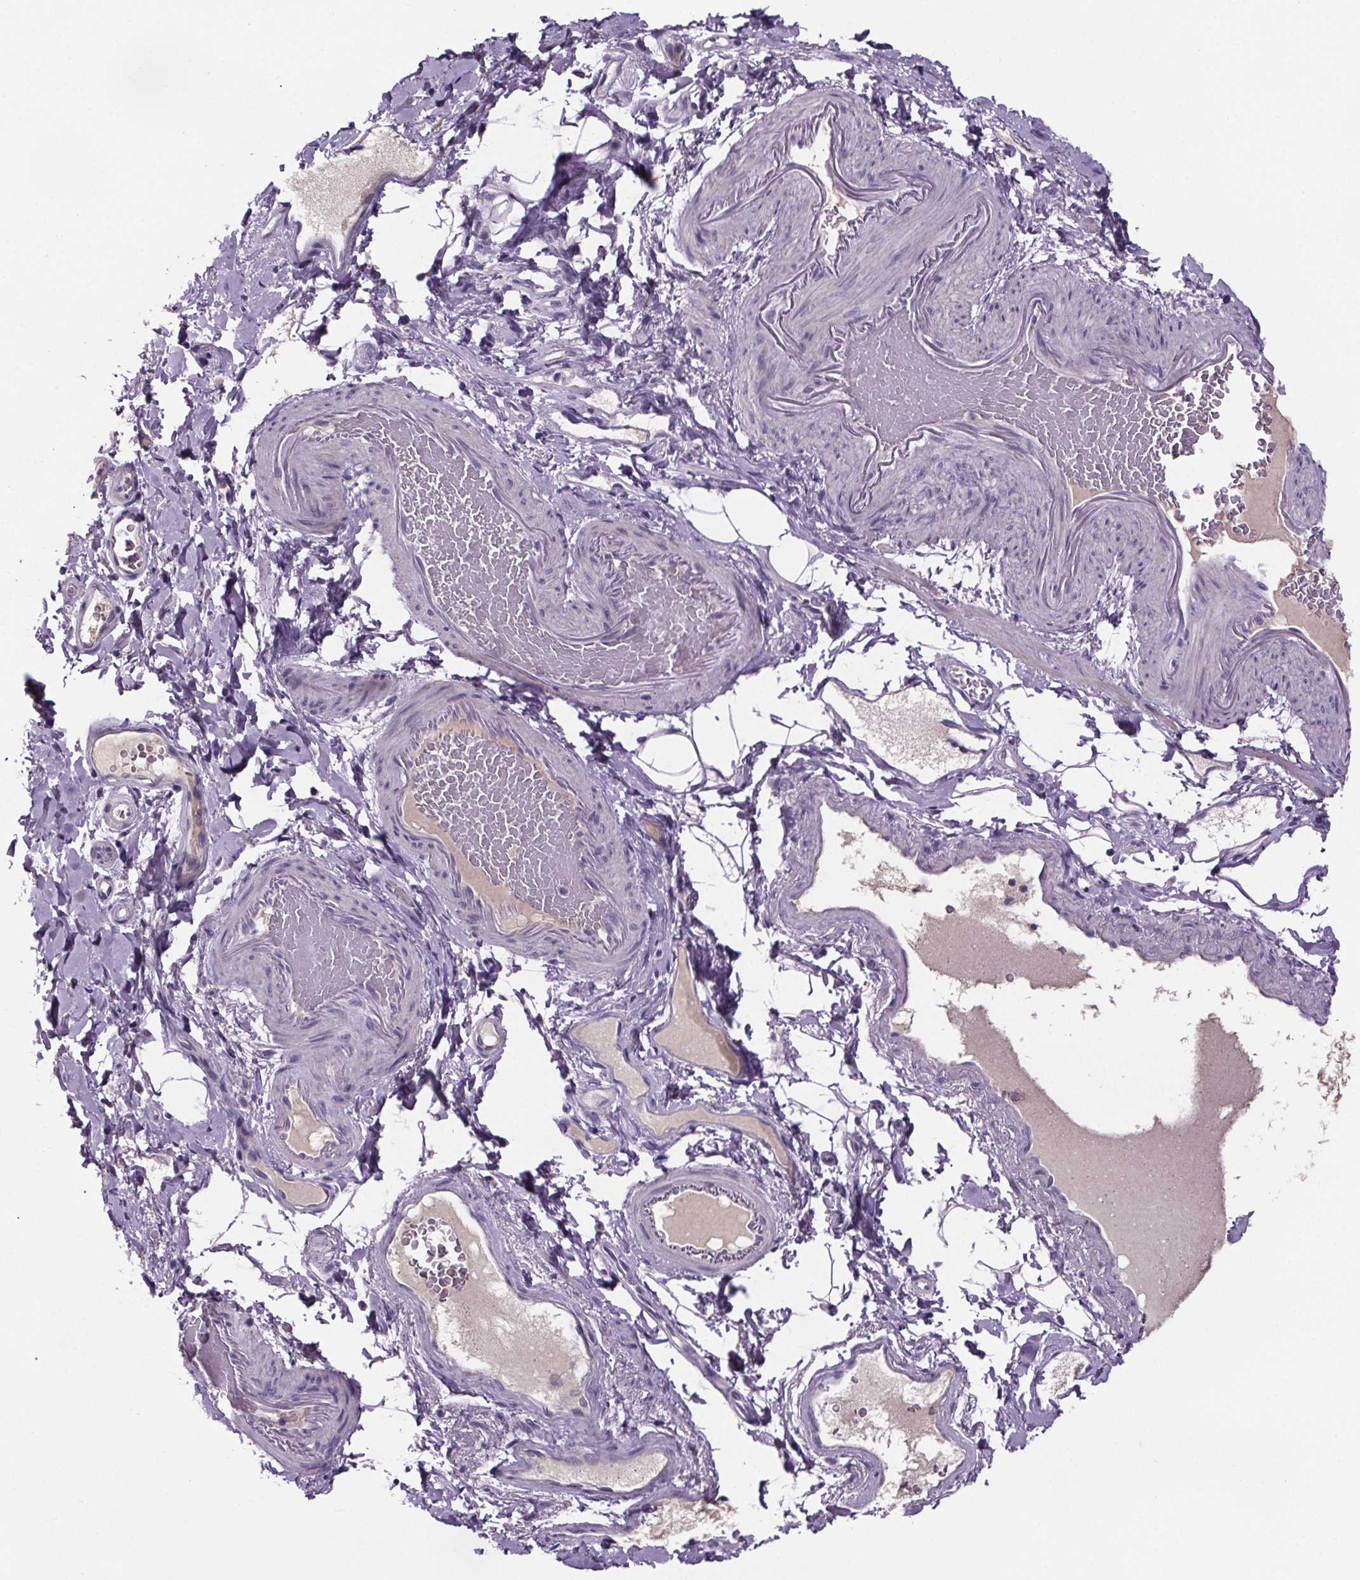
{"staining": {"intensity": "negative", "quantity": "none", "location": "none"}, "tissue": "smooth muscle", "cell_type": "Smooth muscle cells", "image_type": "normal", "snomed": [{"axis": "morphology", "description": "Normal tissue, NOS"}, {"axis": "topography", "description": "Smooth muscle"}, {"axis": "topography", "description": "Colon"}], "caption": "Immunohistochemistry (IHC) photomicrograph of unremarkable human smooth muscle stained for a protein (brown), which exhibits no positivity in smooth muscle cells. The staining was performed using DAB to visualize the protein expression in brown, while the nuclei were stained in blue with hematoxylin (Magnification: 20x).", "gene": "CUBN", "patient": {"sex": "male", "age": 73}}